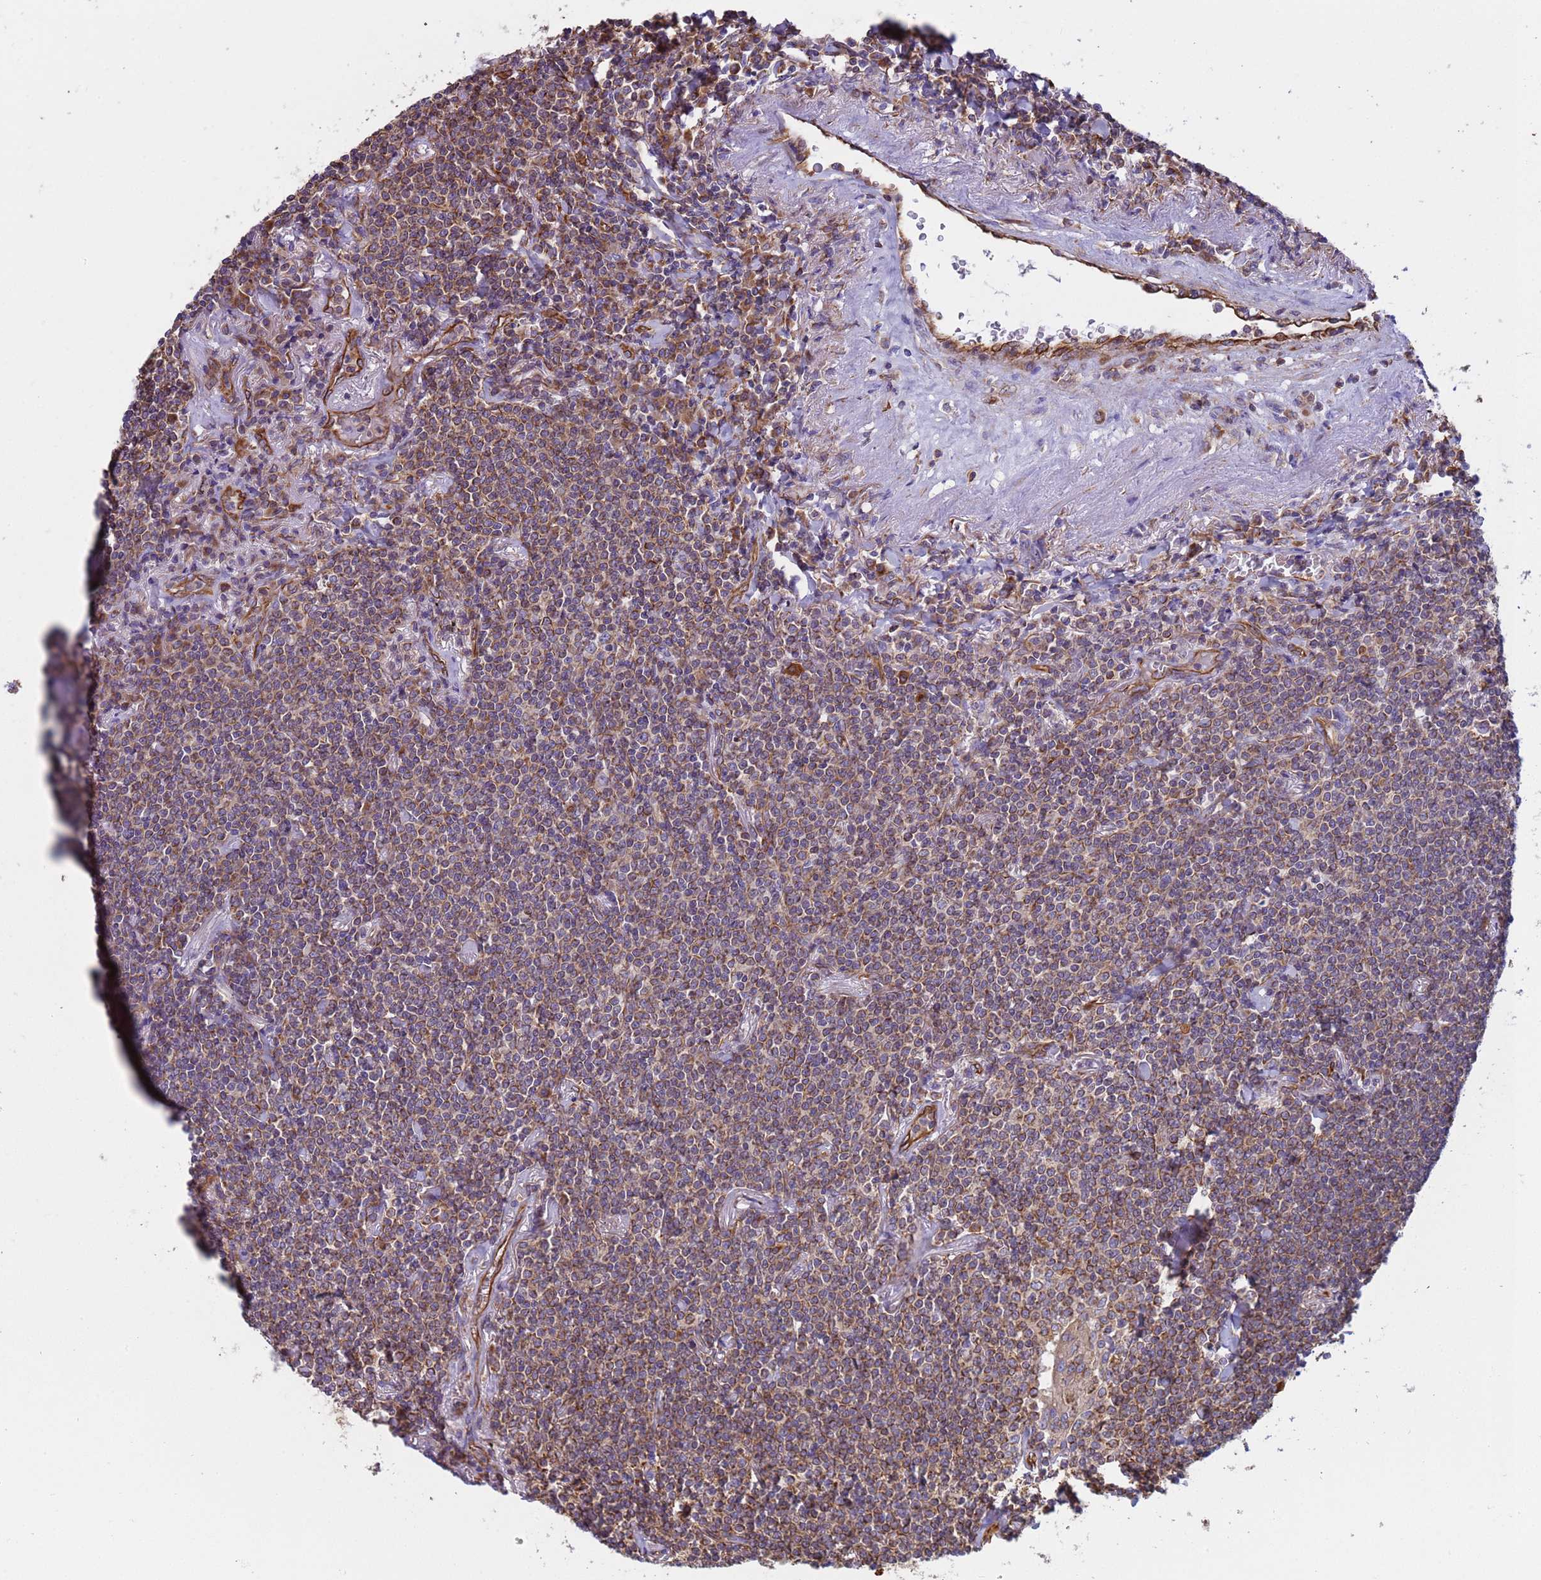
{"staining": {"intensity": "weak", "quantity": "25%-75%", "location": "cytoplasmic/membranous"}, "tissue": "lymphoma", "cell_type": "Tumor cells", "image_type": "cancer", "snomed": [{"axis": "morphology", "description": "Malignant lymphoma, non-Hodgkin's type, Low grade"}, {"axis": "topography", "description": "Lung"}], "caption": "Immunohistochemical staining of malignant lymphoma, non-Hodgkin's type (low-grade) demonstrates low levels of weak cytoplasmic/membranous expression in about 25%-75% of tumor cells.", "gene": "NUDT12", "patient": {"sex": "female", "age": 71}}